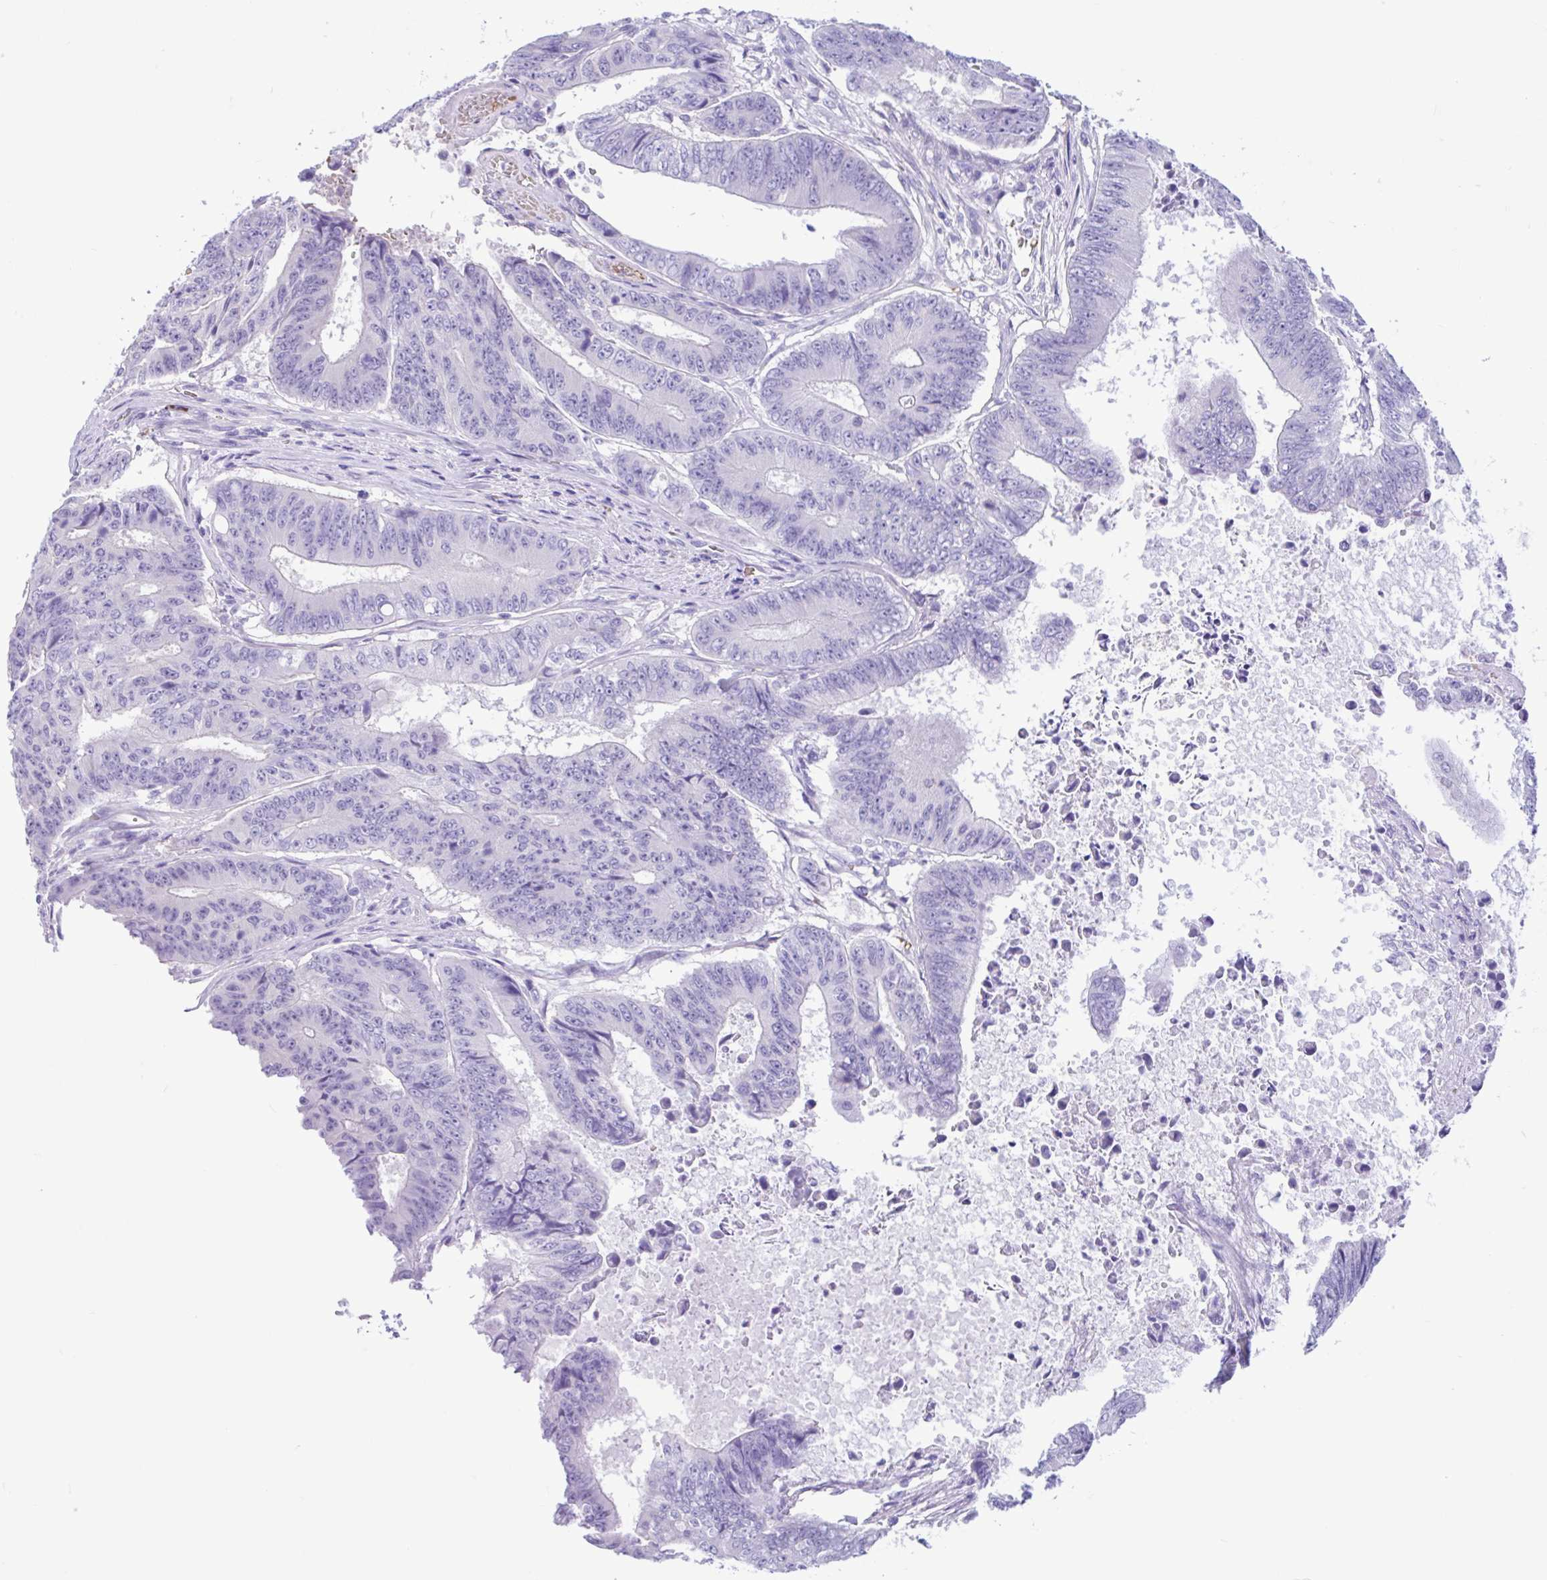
{"staining": {"intensity": "negative", "quantity": "none", "location": "none"}, "tissue": "colorectal cancer", "cell_type": "Tumor cells", "image_type": "cancer", "snomed": [{"axis": "morphology", "description": "Adenocarcinoma, NOS"}, {"axis": "topography", "description": "Colon"}], "caption": "Tumor cells are negative for protein expression in human adenocarcinoma (colorectal).", "gene": "TMEM79", "patient": {"sex": "female", "age": 48}}